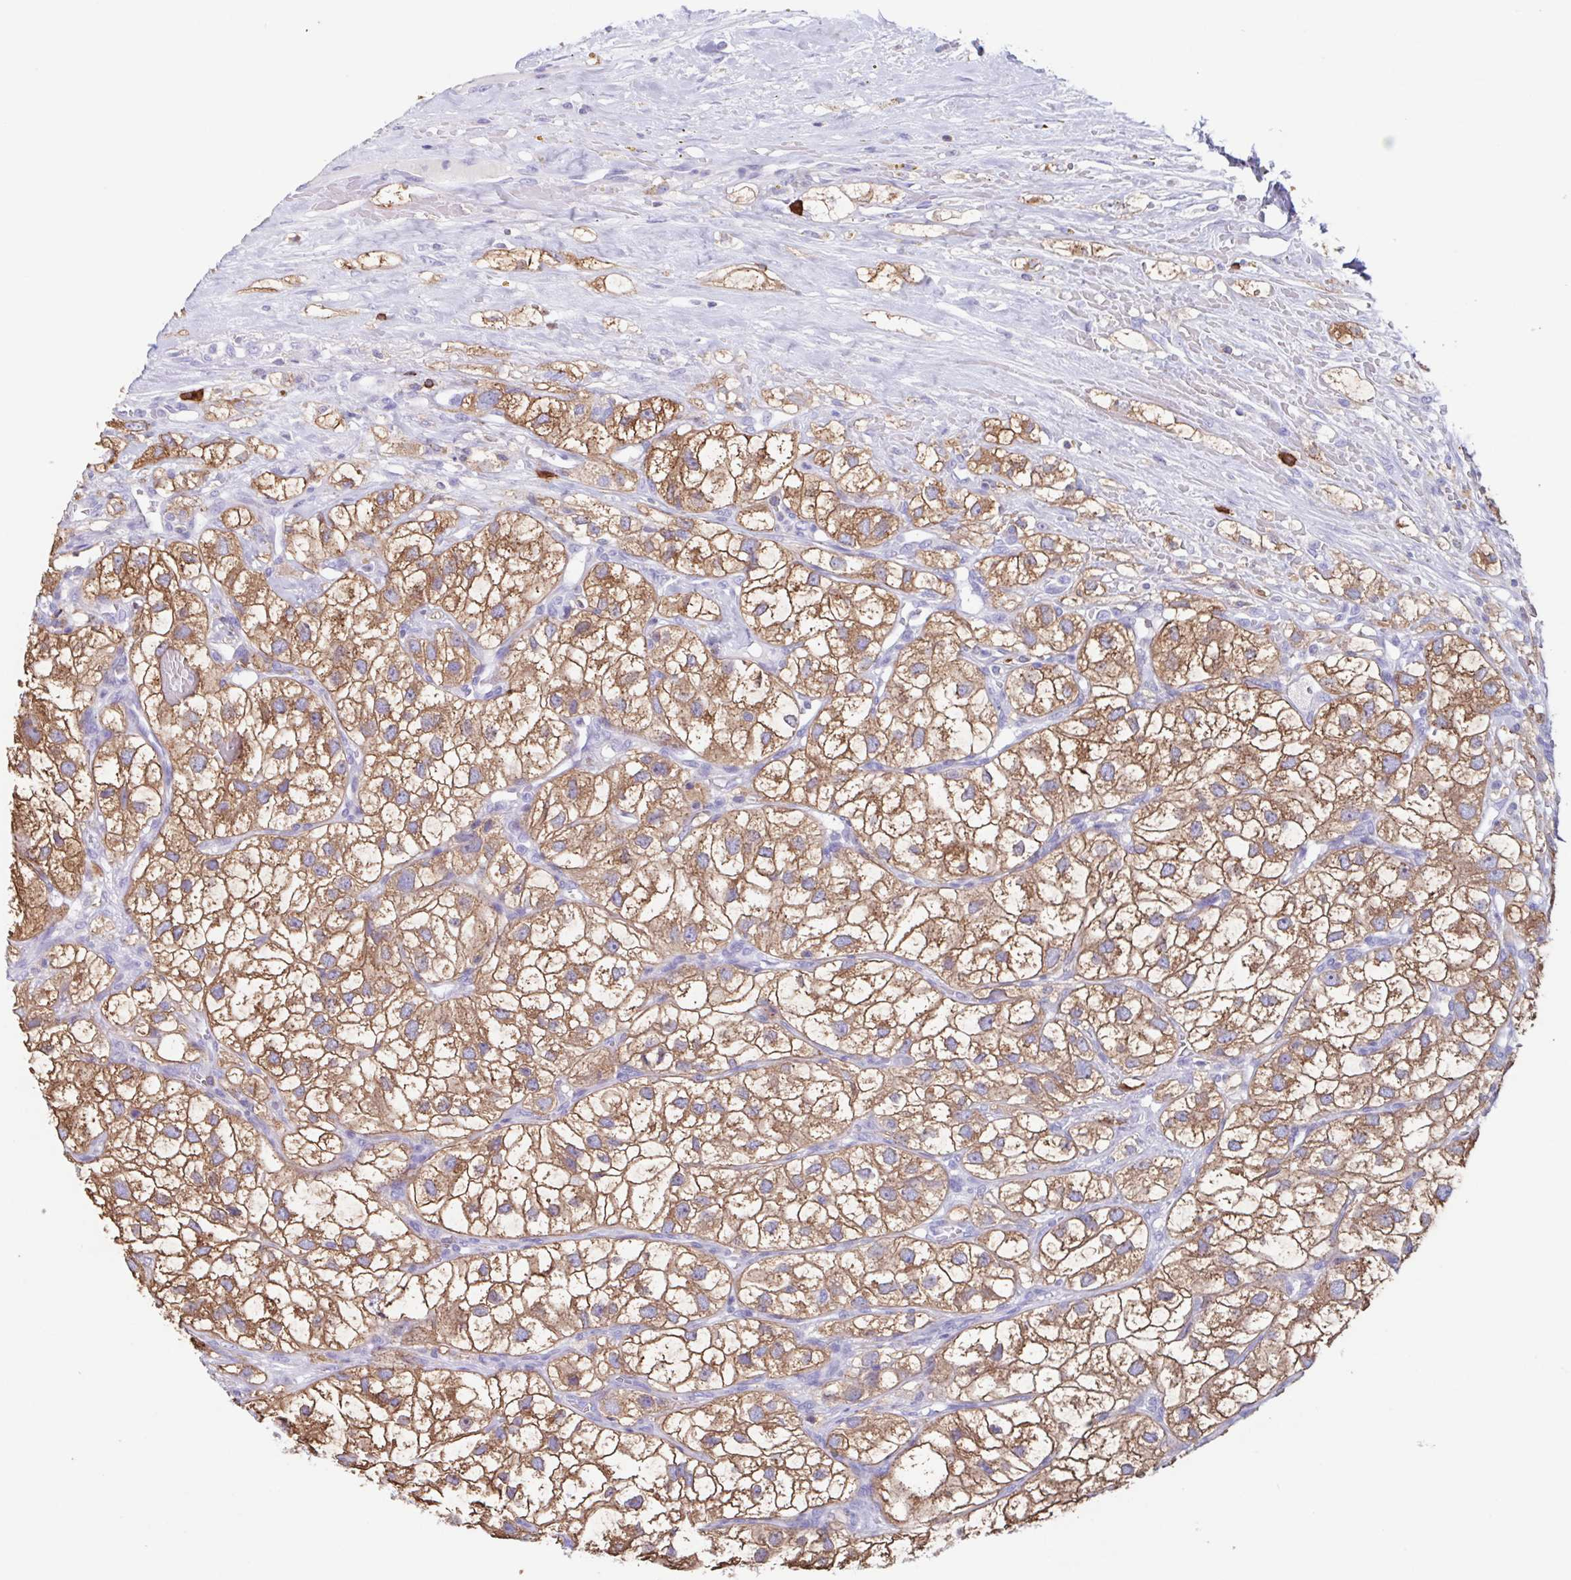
{"staining": {"intensity": "moderate", "quantity": ">75%", "location": "cytoplasmic/membranous"}, "tissue": "renal cancer", "cell_type": "Tumor cells", "image_type": "cancer", "snomed": [{"axis": "morphology", "description": "Adenocarcinoma, NOS"}, {"axis": "topography", "description": "Kidney"}], "caption": "Immunohistochemical staining of renal cancer displays moderate cytoplasmic/membranous protein expression in about >75% of tumor cells. (brown staining indicates protein expression, while blue staining denotes nuclei).", "gene": "TPD52", "patient": {"sex": "male", "age": 59}}